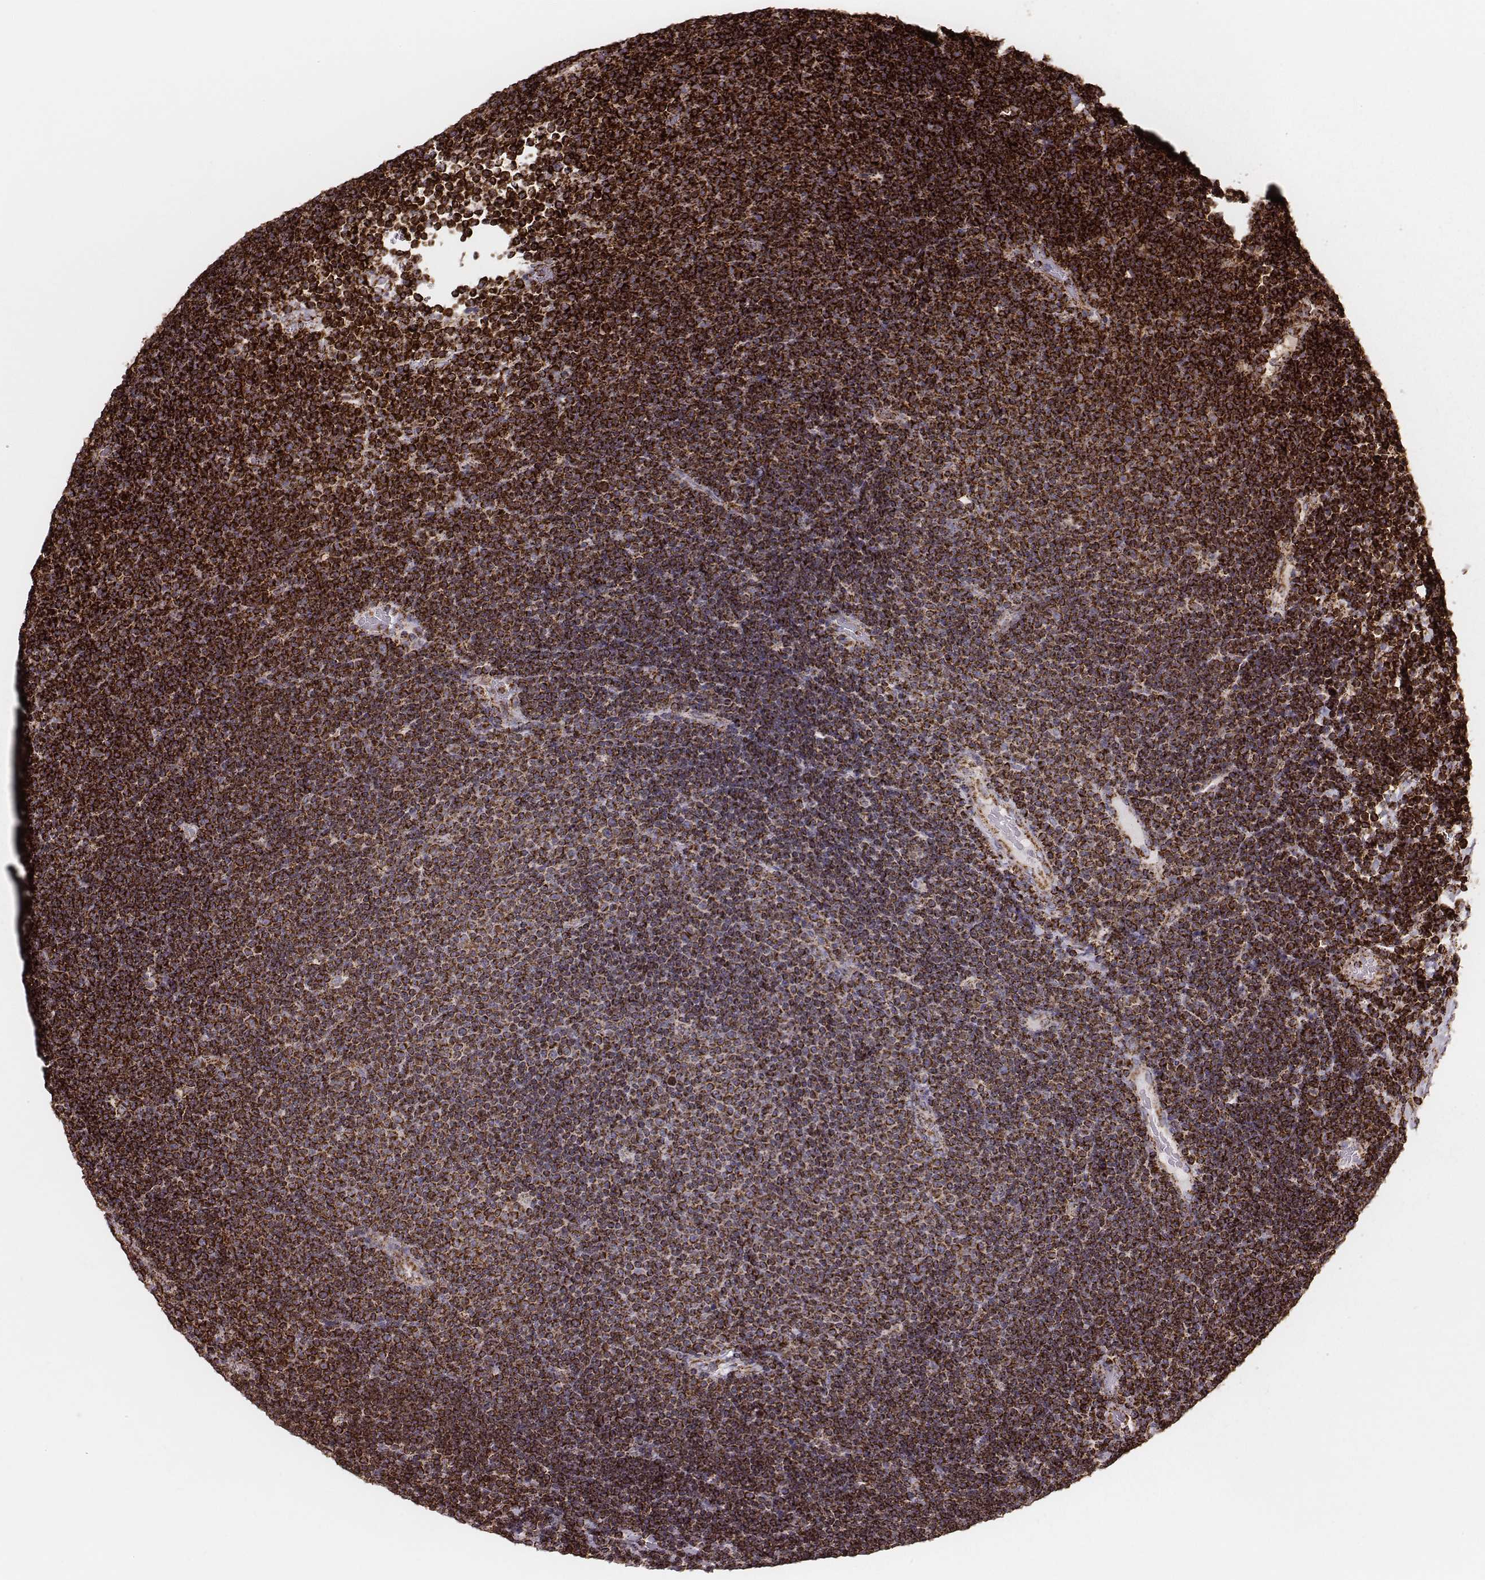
{"staining": {"intensity": "strong", "quantity": ">75%", "location": "cytoplasmic/membranous"}, "tissue": "lymphoma", "cell_type": "Tumor cells", "image_type": "cancer", "snomed": [{"axis": "morphology", "description": "Malignant lymphoma, non-Hodgkin's type, Low grade"}, {"axis": "topography", "description": "Brain"}], "caption": "Immunohistochemical staining of human low-grade malignant lymphoma, non-Hodgkin's type exhibits strong cytoplasmic/membranous protein positivity in about >75% of tumor cells.", "gene": "TUFM", "patient": {"sex": "female", "age": 66}}